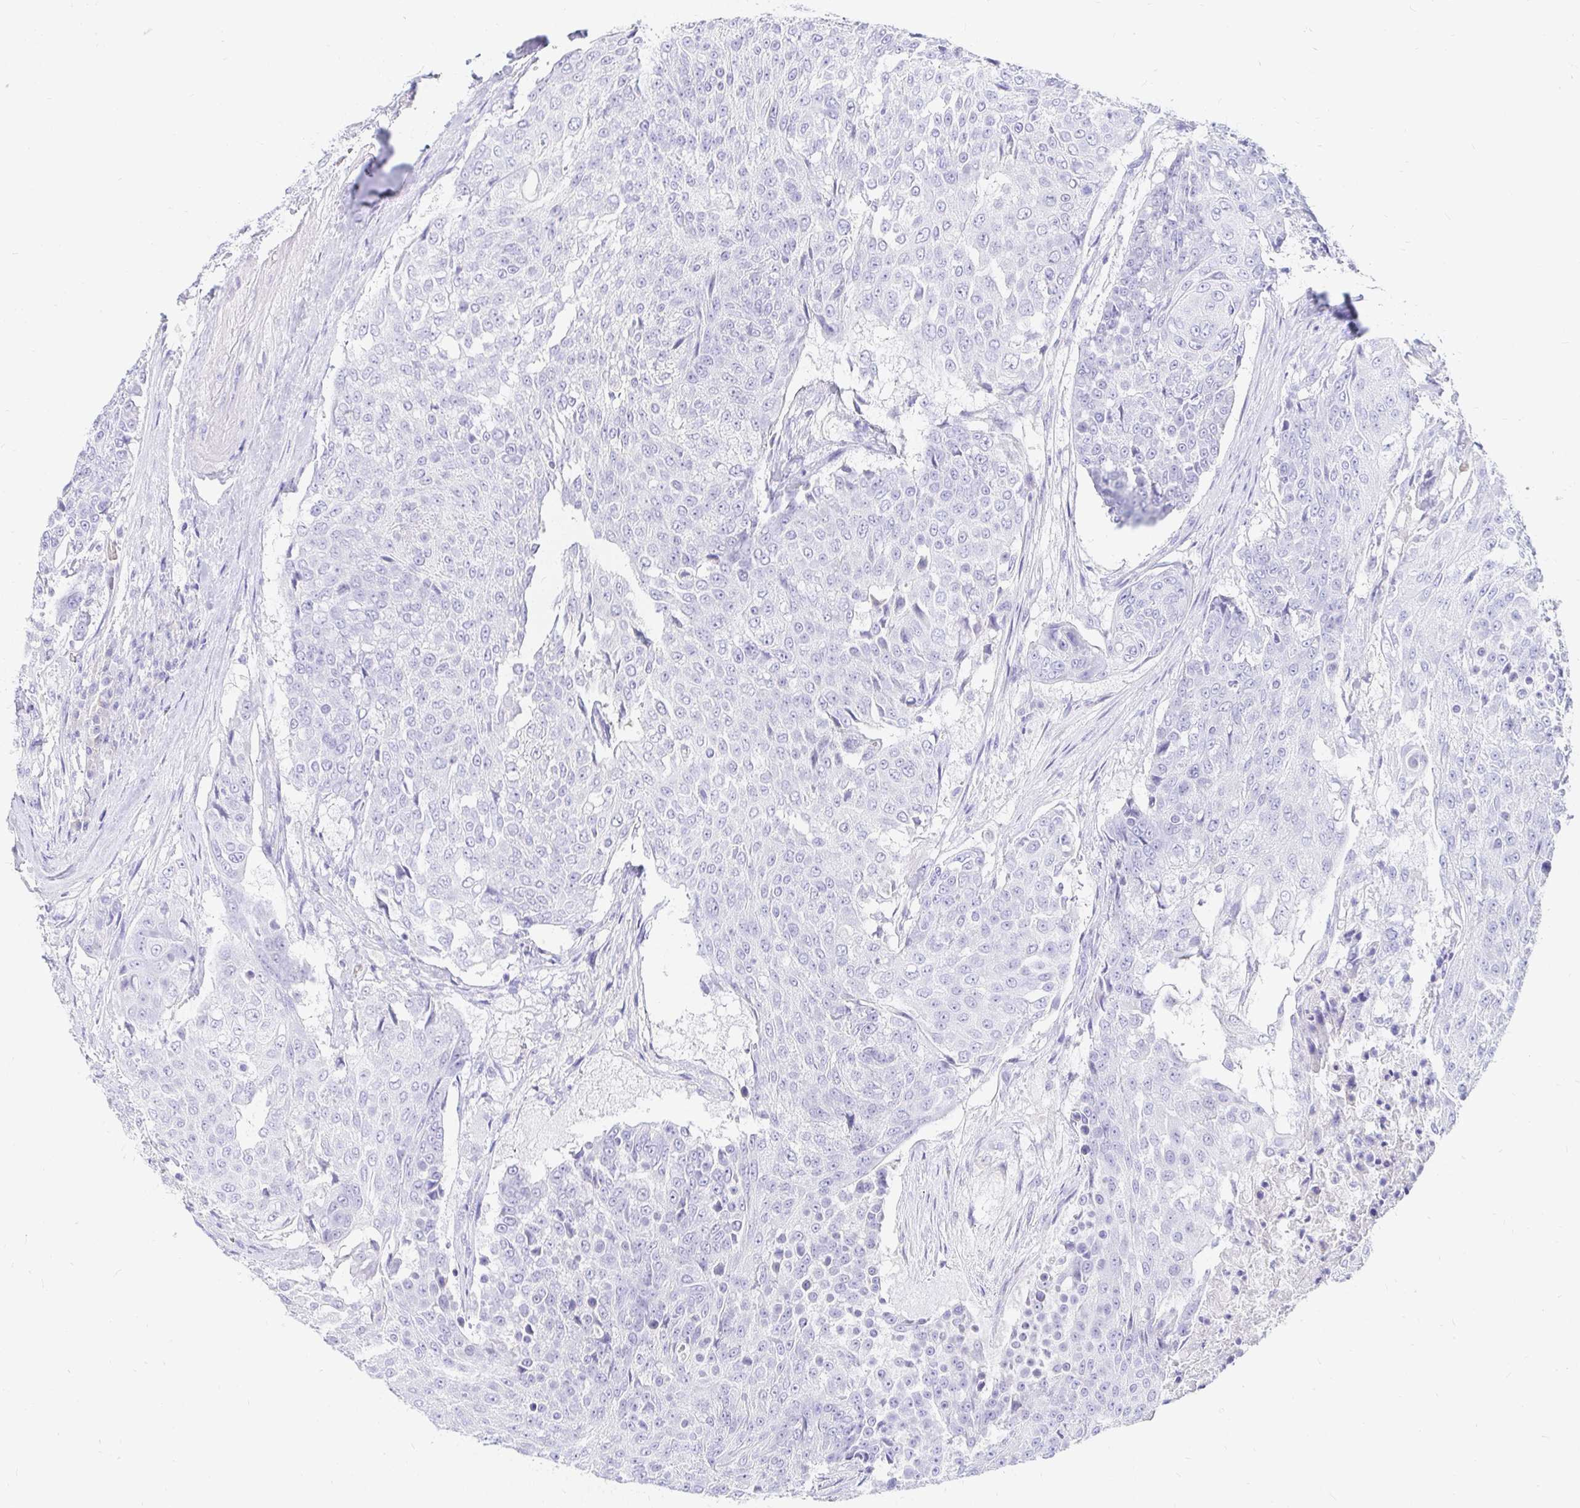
{"staining": {"intensity": "negative", "quantity": "none", "location": "none"}, "tissue": "urothelial cancer", "cell_type": "Tumor cells", "image_type": "cancer", "snomed": [{"axis": "morphology", "description": "Urothelial carcinoma, High grade"}, {"axis": "topography", "description": "Urinary bladder"}], "caption": "IHC of human high-grade urothelial carcinoma reveals no staining in tumor cells.", "gene": "NR2E1", "patient": {"sex": "female", "age": 63}}